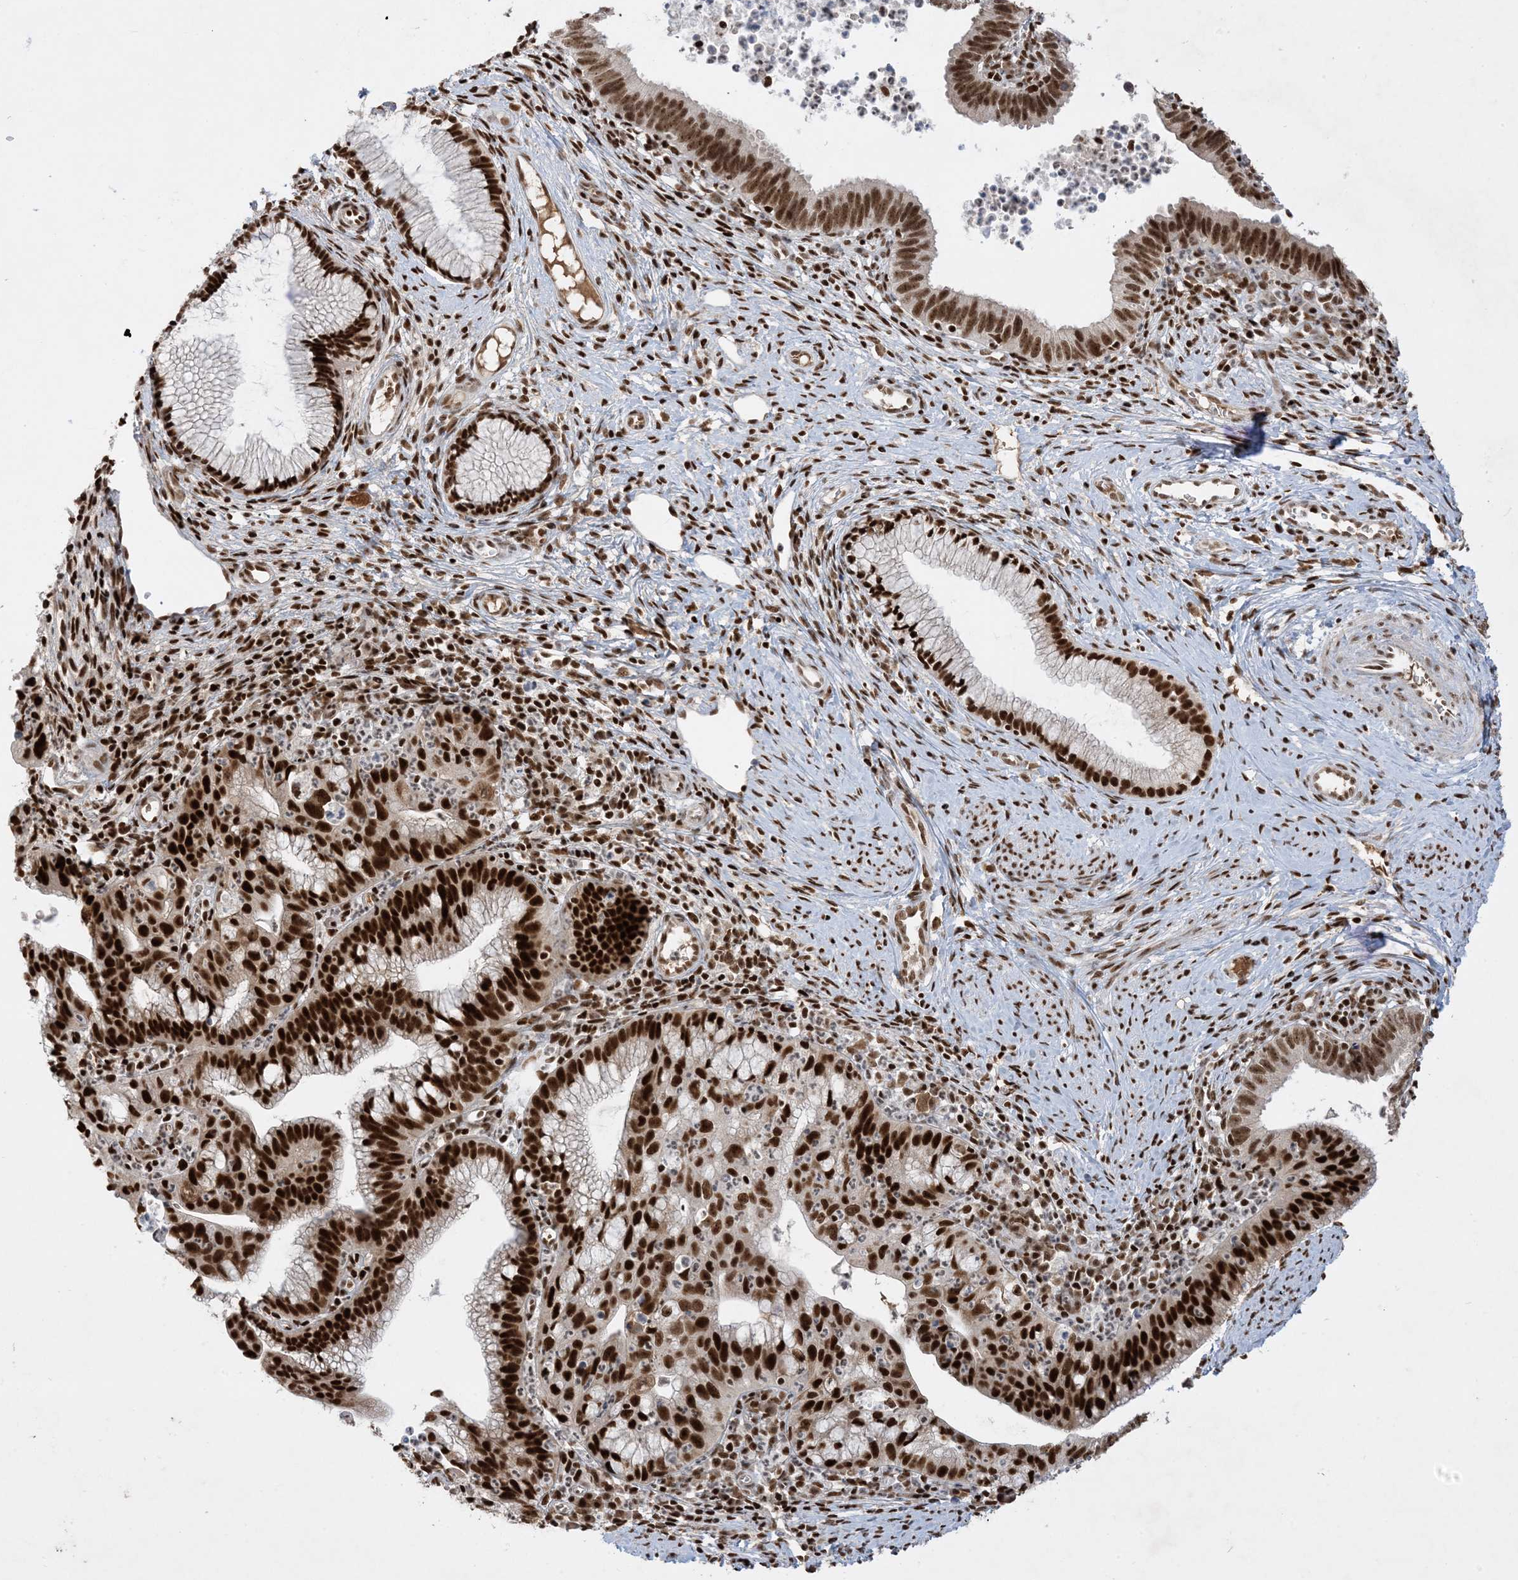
{"staining": {"intensity": "strong", "quantity": ">75%", "location": "nuclear"}, "tissue": "cervical cancer", "cell_type": "Tumor cells", "image_type": "cancer", "snomed": [{"axis": "morphology", "description": "Adenocarcinoma, NOS"}, {"axis": "topography", "description": "Cervix"}], "caption": "Tumor cells reveal strong nuclear positivity in about >75% of cells in cervical cancer (adenocarcinoma). (Stains: DAB in brown, nuclei in blue, Microscopy: brightfield microscopy at high magnification).", "gene": "PPIL2", "patient": {"sex": "female", "age": 36}}